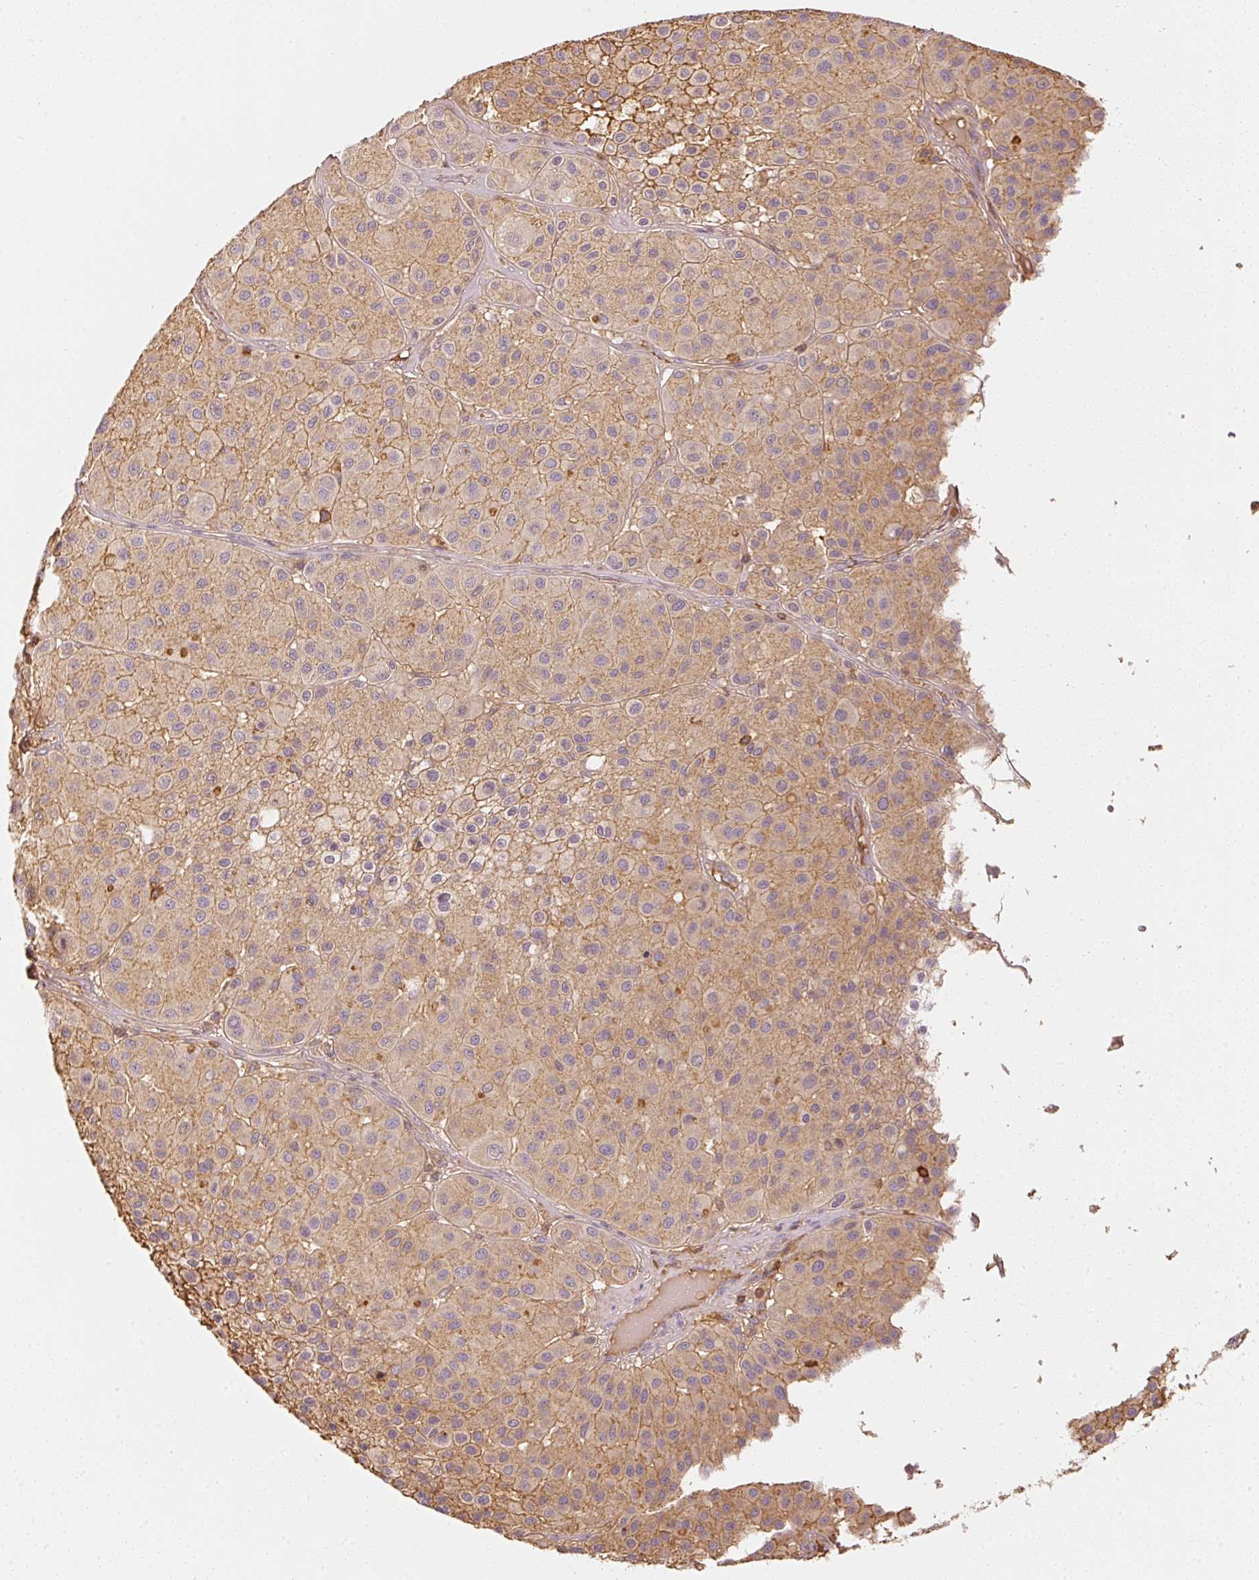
{"staining": {"intensity": "weak", "quantity": ">75%", "location": "cytoplasmic/membranous"}, "tissue": "melanoma", "cell_type": "Tumor cells", "image_type": "cancer", "snomed": [{"axis": "morphology", "description": "Malignant melanoma, Metastatic site"}, {"axis": "topography", "description": "Smooth muscle"}], "caption": "A brown stain highlights weak cytoplasmic/membranous positivity of a protein in malignant melanoma (metastatic site) tumor cells.", "gene": "EVL", "patient": {"sex": "male", "age": 41}}